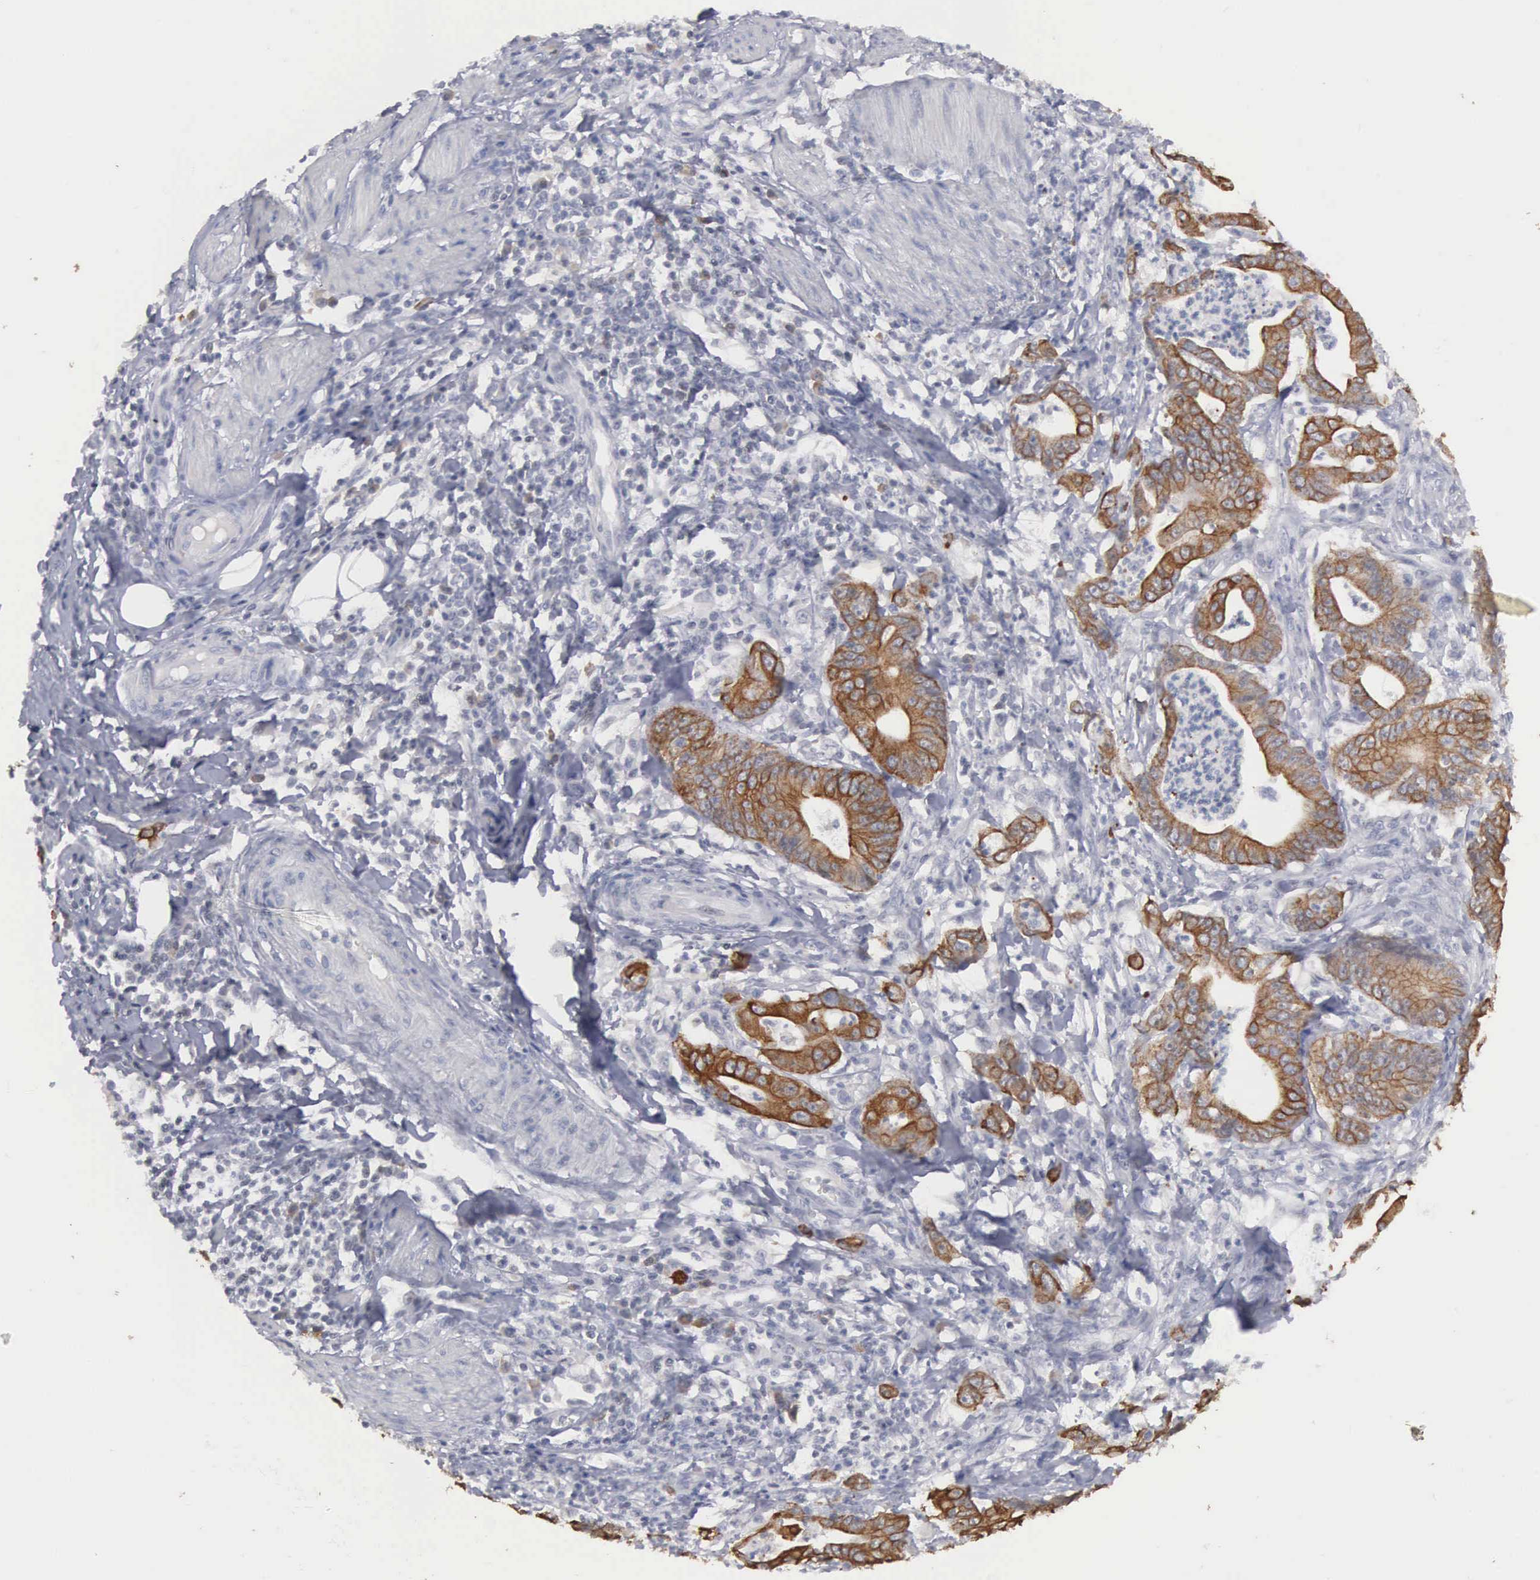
{"staining": {"intensity": "moderate", "quantity": ">75%", "location": "cytoplasmic/membranous"}, "tissue": "stomach cancer", "cell_type": "Tumor cells", "image_type": "cancer", "snomed": [{"axis": "morphology", "description": "Adenocarcinoma, NOS"}, {"axis": "topography", "description": "Stomach, lower"}], "caption": "Stomach cancer (adenocarcinoma) was stained to show a protein in brown. There is medium levels of moderate cytoplasmic/membranous staining in approximately >75% of tumor cells. (DAB (3,3'-diaminobenzidine) = brown stain, brightfield microscopy at high magnification).", "gene": "WDR89", "patient": {"sex": "female", "age": 86}}